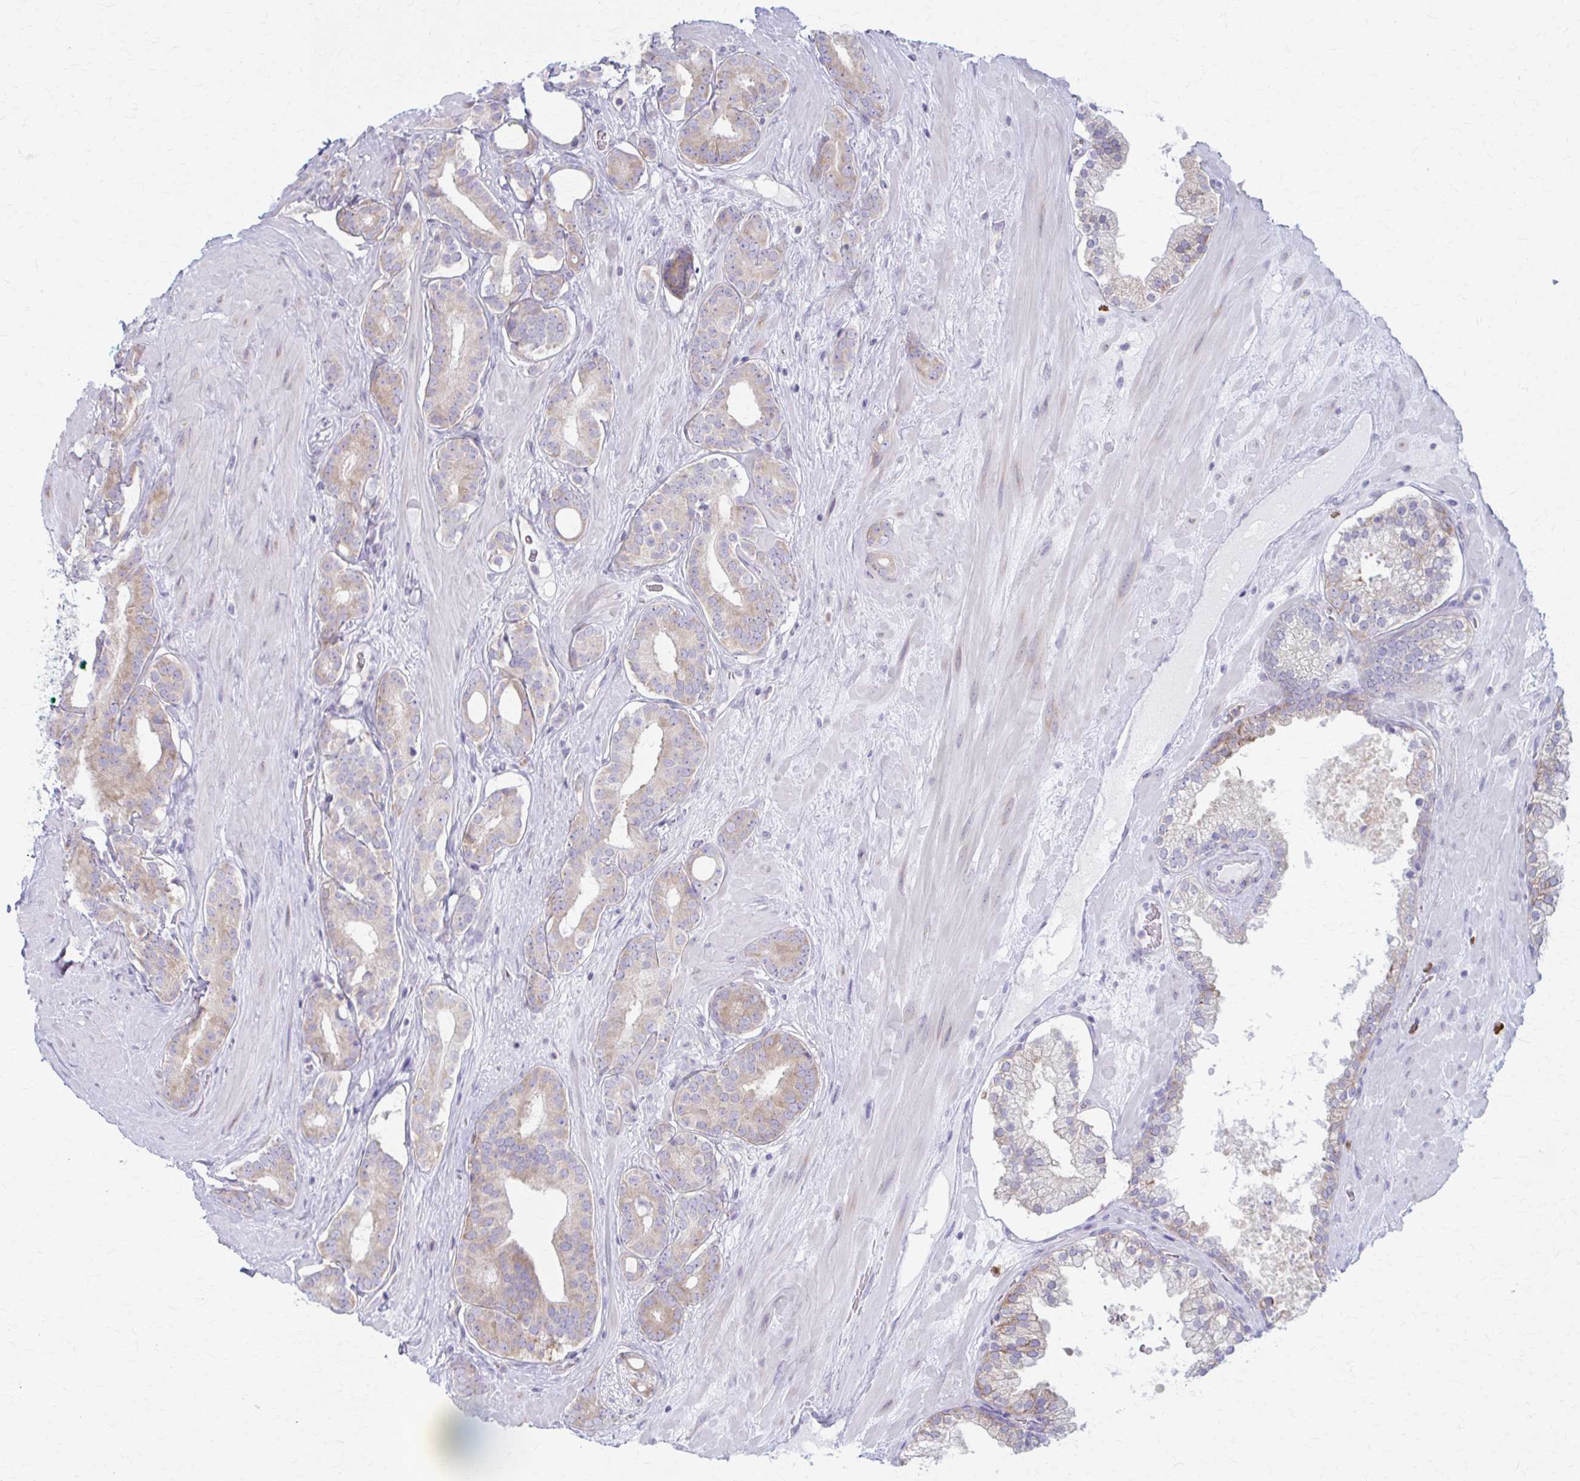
{"staining": {"intensity": "weak", "quantity": "25%-75%", "location": "cytoplasmic/membranous"}, "tissue": "prostate cancer", "cell_type": "Tumor cells", "image_type": "cancer", "snomed": [{"axis": "morphology", "description": "Adenocarcinoma, High grade"}, {"axis": "topography", "description": "Prostate"}], "caption": "A brown stain highlights weak cytoplasmic/membranous expression of a protein in adenocarcinoma (high-grade) (prostate) tumor cells.", "gene": "PRKRA", "patient": {"sex": "male", "age": 66}}